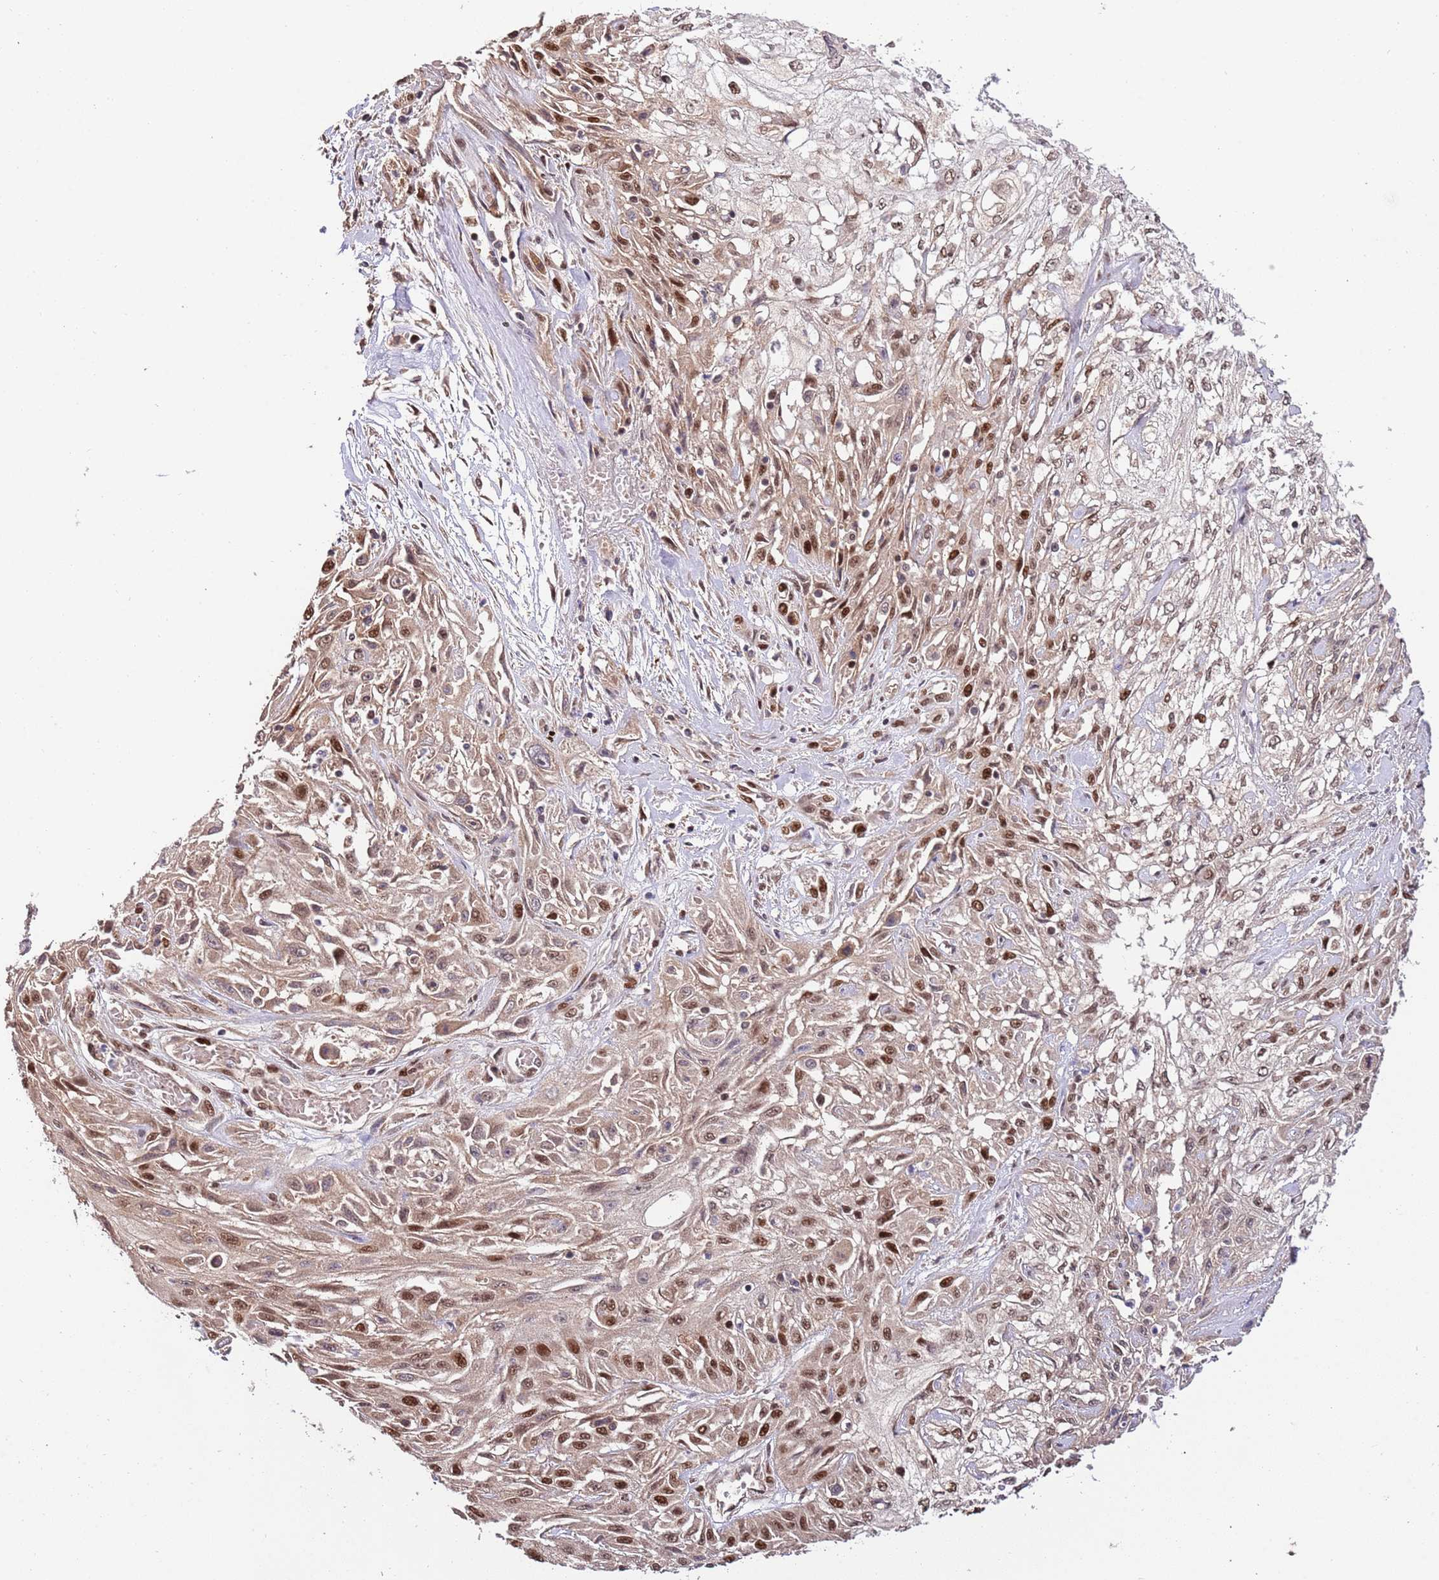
{"staining": {"intensity": "strong", "quantity": ">75%", "location": "nuclear"}, "tissue": "skin cancer", "cell_type": "Tumor cells", "image_type": "cancer", "snomed": [{"axis": "morphology", "description": "Squamous cell carcinoma, NOS"}, {"axis": "morphology", "description": "Squamous cell carcinoma, metastatic, NOS"}, {"axis": "topography", "description": "Skin"}, {"axis": "topography", "description": "Lymph node"}], "caption": "Immunohistochemistry image of neoplastic tissue: squamous cell carcinoma (skin) stained using immunohistochemistry reveals high levels of strong protein expression localized specifically in the nuclear of tumor cells, appearing as a nuclear brown color.", "gene": "RIF1", "patient": {"sex": "male", "age": 75}}